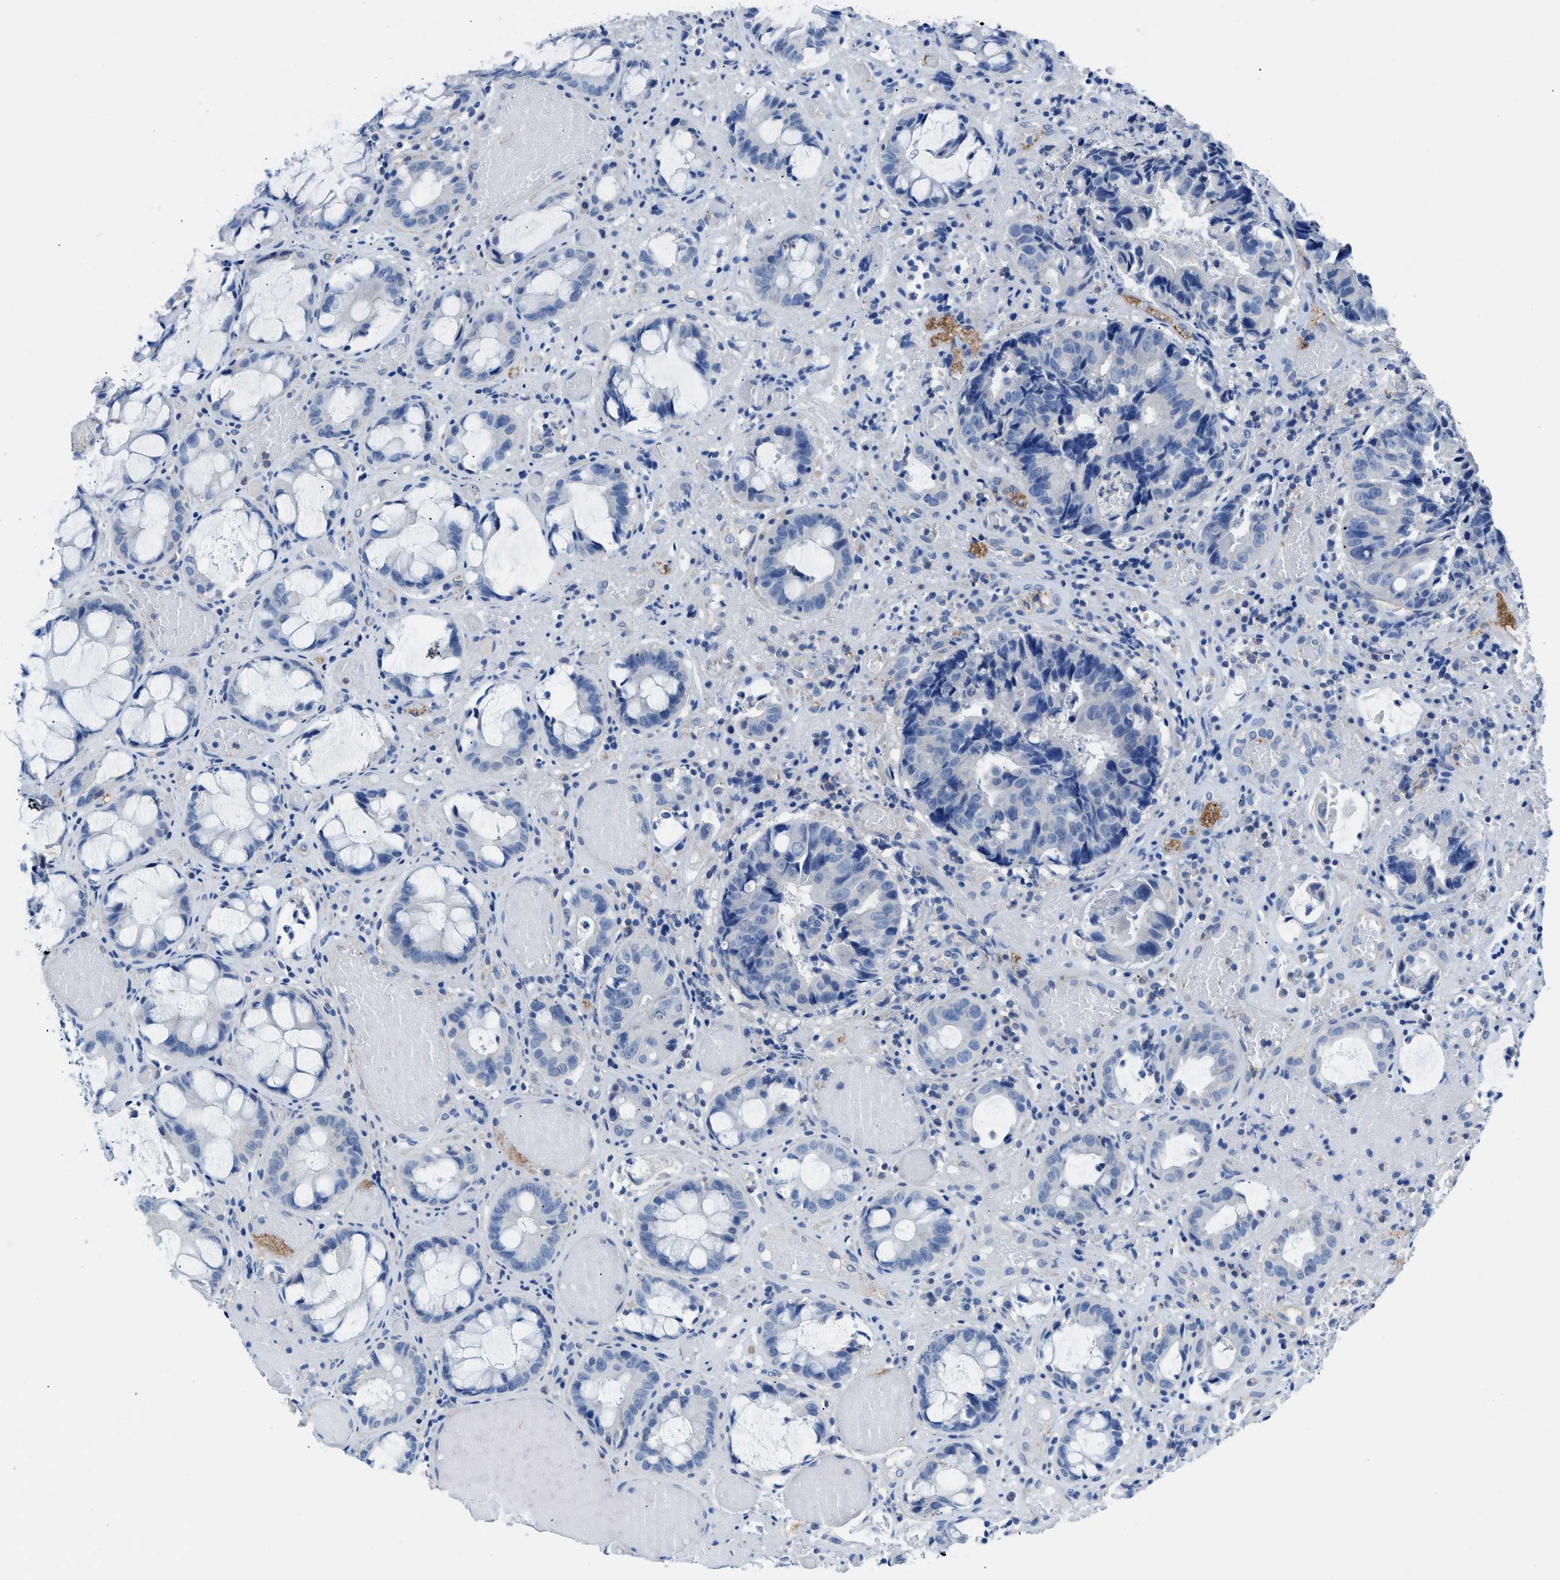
{"staining": {"intensity": "negative", "quantity": "none", "location": "none"}, "tissue": "colorectal cancer", "cell_type": "Tumor cells", "image_type": "cancer", "snomed": [{"axis": "morphology", "description": "Adenocarcinoma, NOS"}, {"axis": "topography", "description": "Colon"}], "caption": "Immunohistochemistry (IHC) of human adenocarcinoma (colorectal) exhibits no expression in tumor cells. The staining was performed using DAB (3,3'-diaminobenzidine) to visualize the protein expression in brown, while the nuclei were stained in blue with hematoxylin (Magnification: 20x).", "gene": "SLC10A6", "patient": {"sex": "female", "age": 57}}